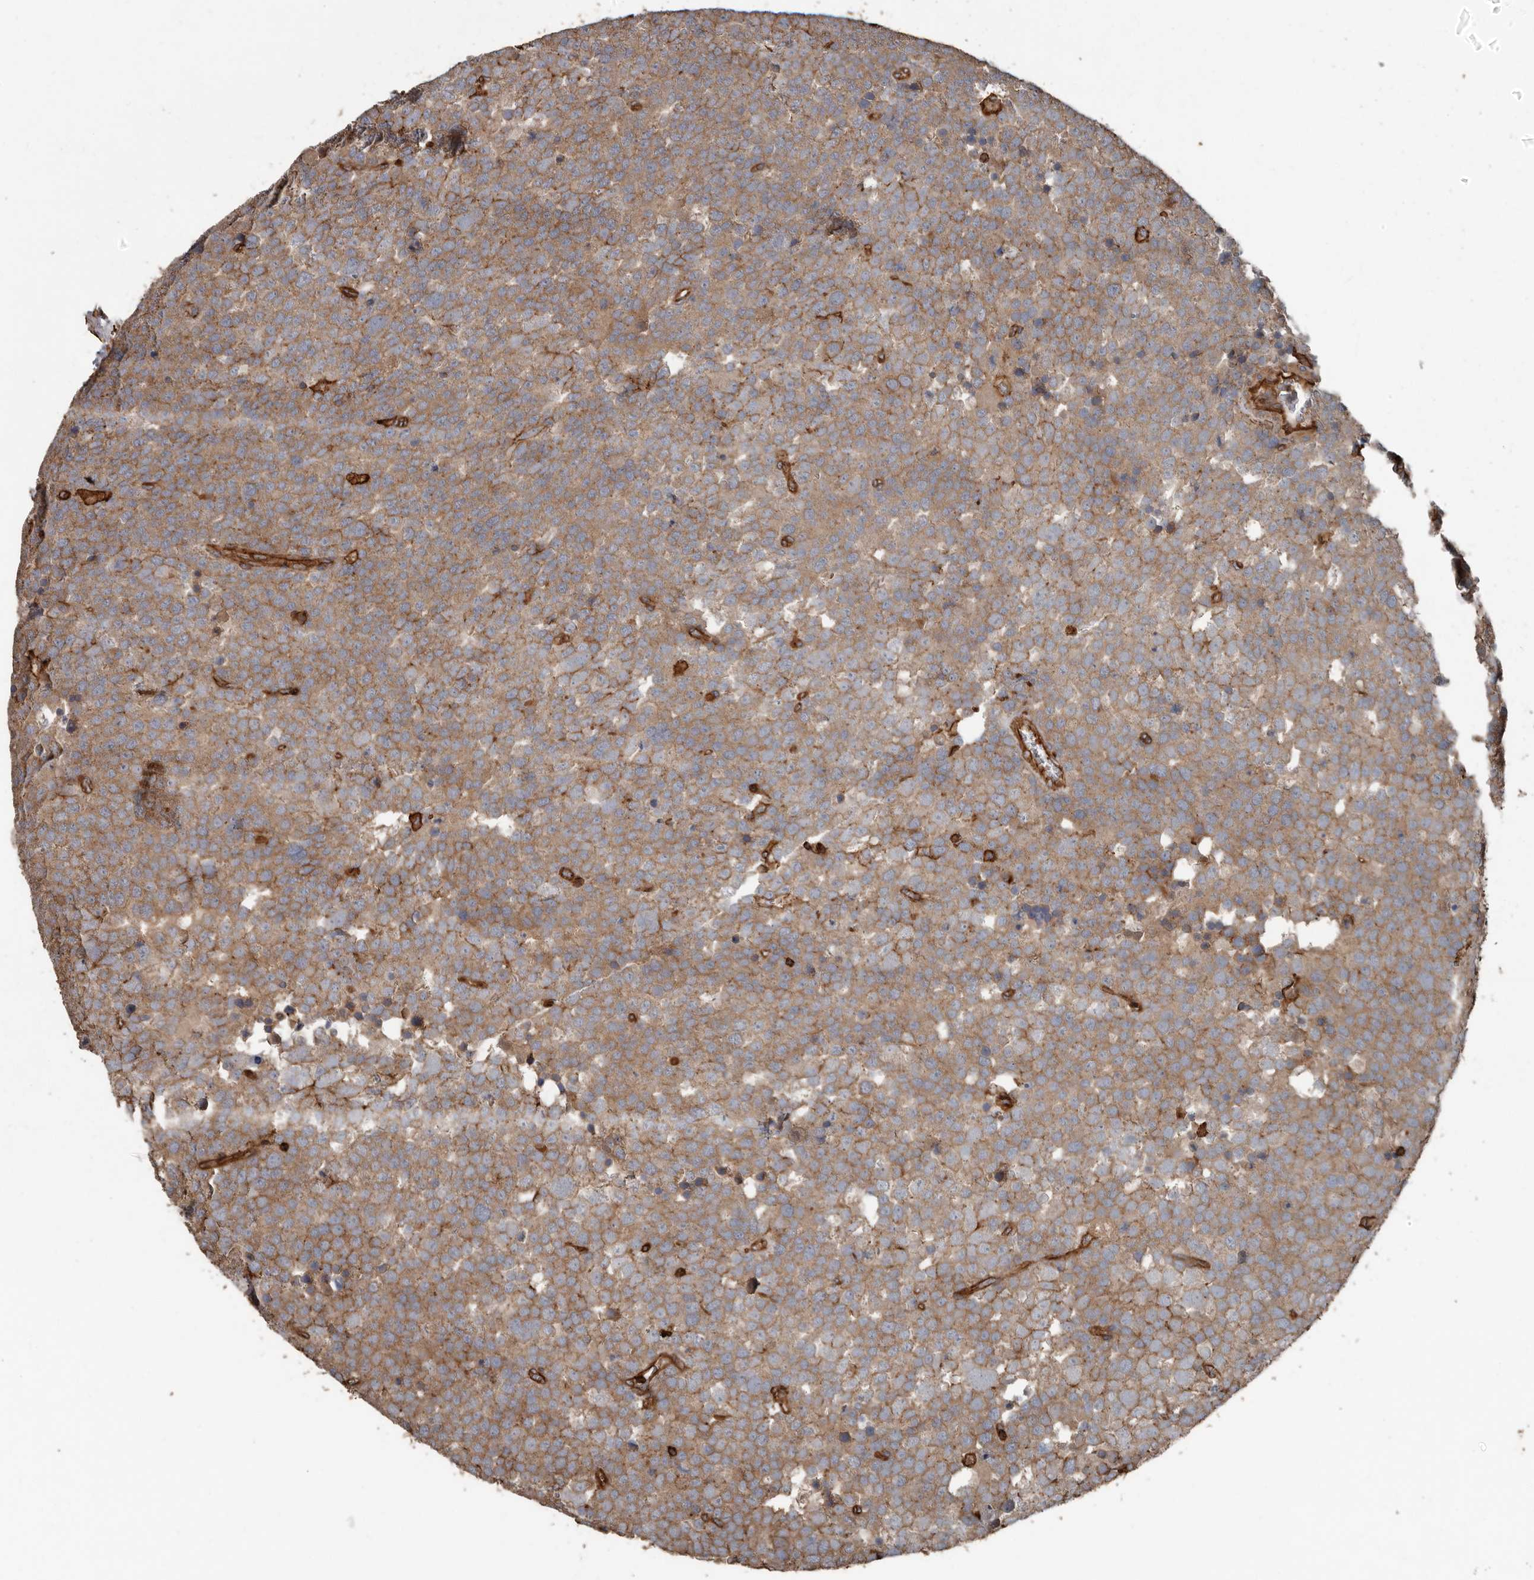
{"staining": {"intensity": "moderate", "quantity": ">75%", "location": "cytoplasmic/membranous"}, "tissue": "testis cancer", "cell_type": "Tumor cells", "image_type": "cancer", "snomed": [{"axis": "morphology", "description": "Seminoma, NOS"}, {"axis": "topography", "description": "Testis"}], "caption": "A brown stain highlights moderate cytoplasmic/membranous expression of a protein in testis seminoma tumor cells.", "gene": "DENND6B", "patient": {"sex": "male", "age": 71}}